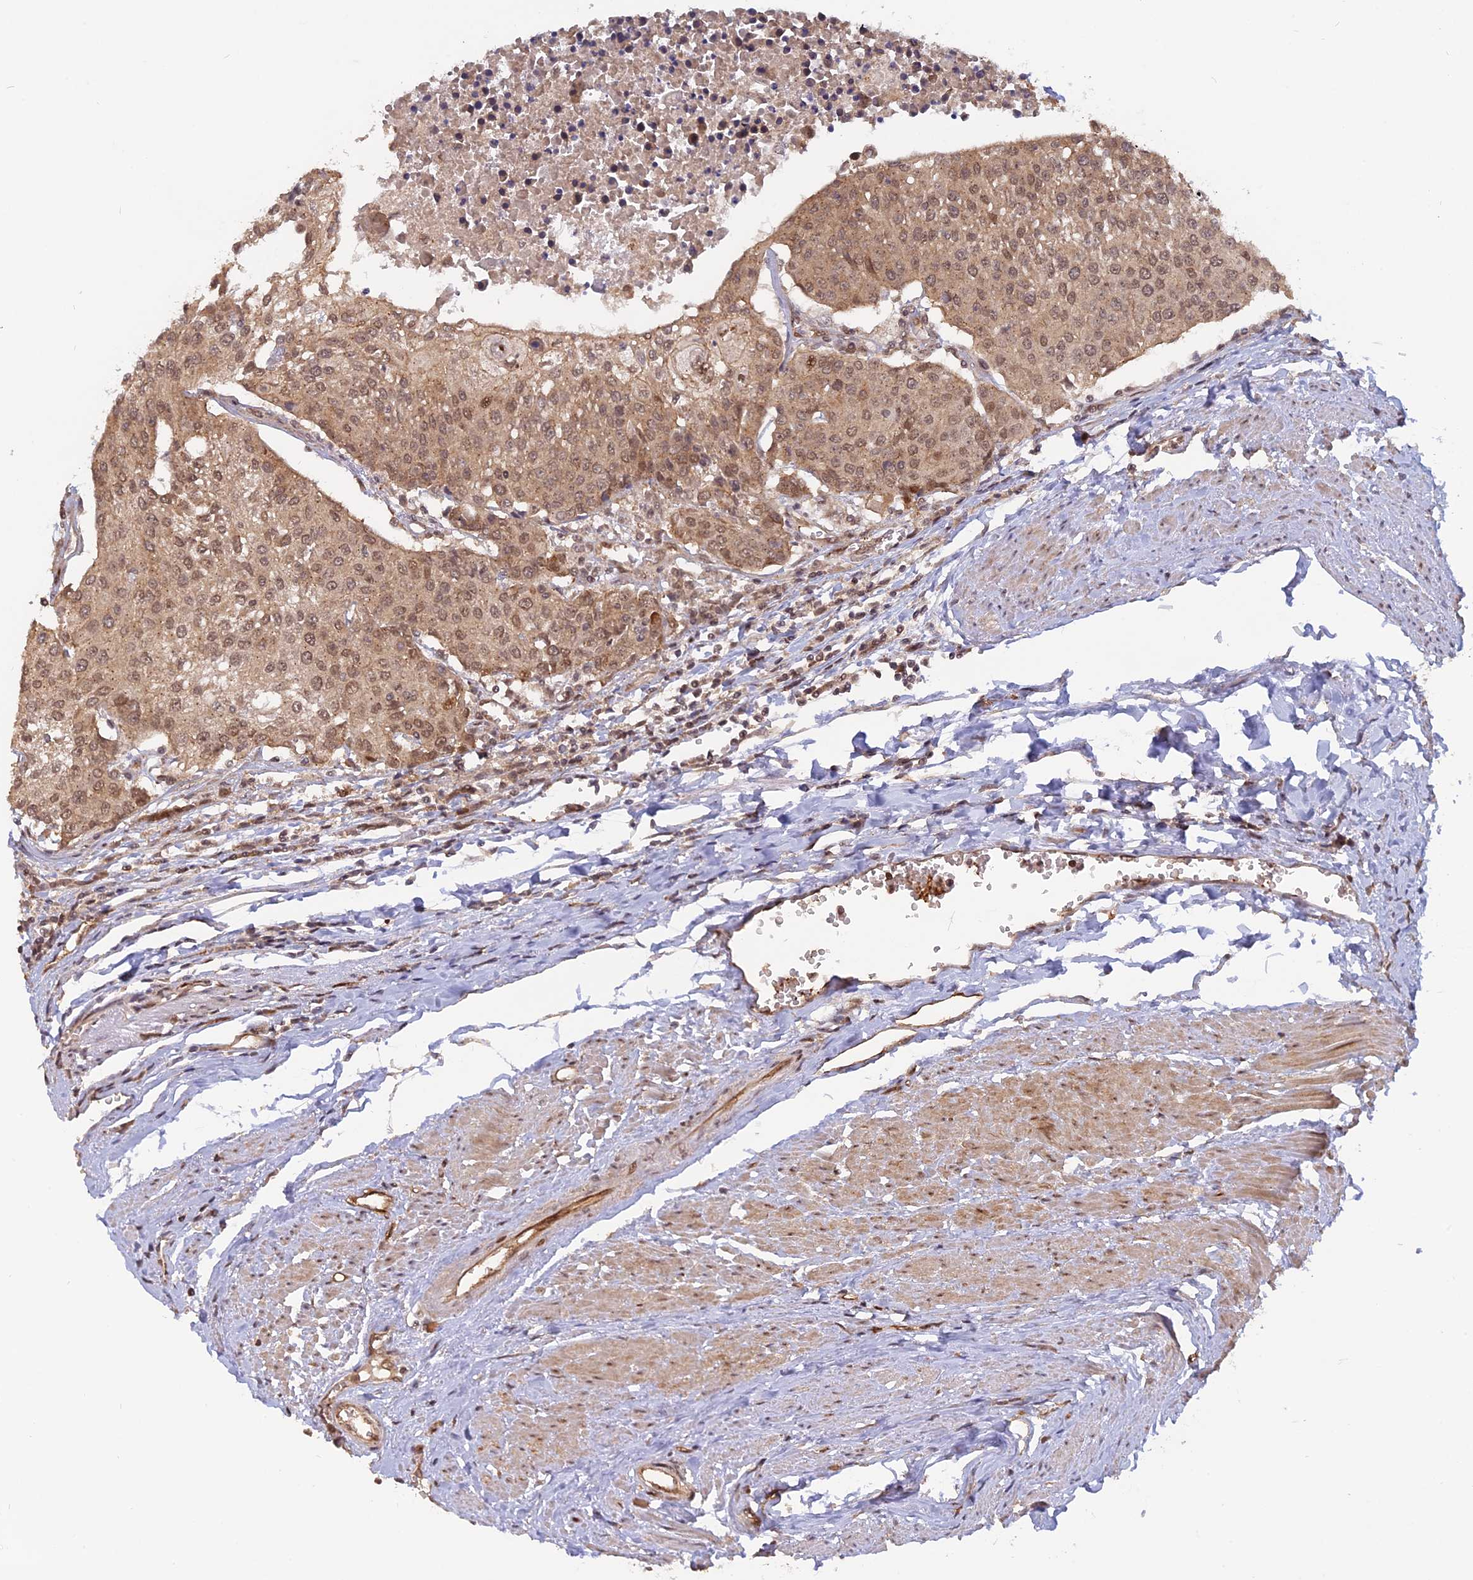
{"staining": {"intensity": "moderate", "quantity": ">75%", "location": "cytoplasmic/membranous,nuclear"}, "tissue": "urothelial cancer", "cell_type": "Tumor cells", "image_type": "cancer", "snomed": [{"axis": "morphology", "description": "Urothelial carcinoma, High grade"}, {"axis": "topography", "description": "Urinary bladder"}], "caption": "This is an image of immunohistochemistry (IHC) staining of urothelial cancer, which shows moderate staining in the cytoplasmic/membranous and nuclear of tumor cells.", "gene": "PKIG", "patient": {"sex": "female", "age": 85}}